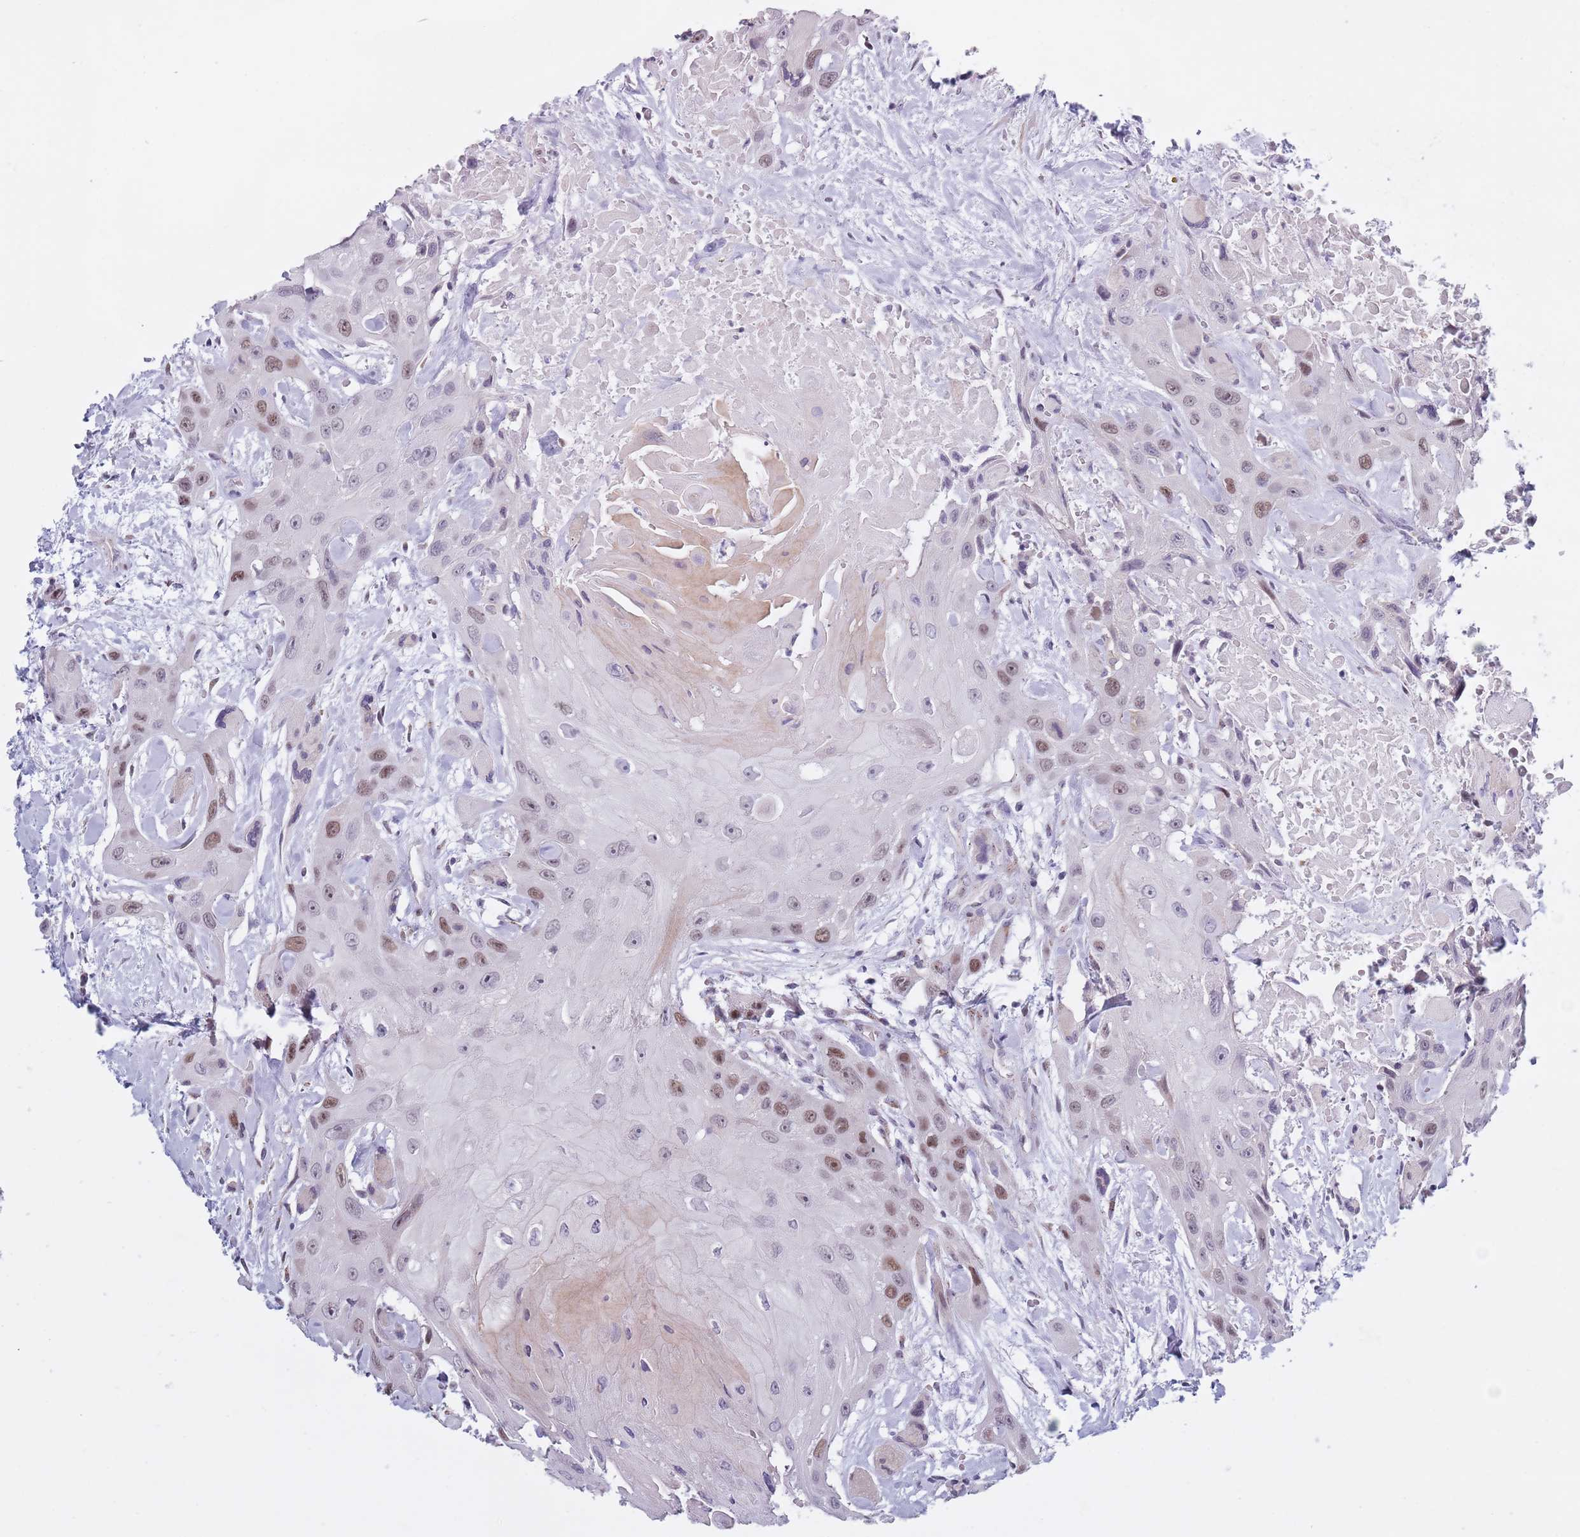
{"staining": {"intensity": "moderate", "quantity": "25%-75%", "location": "nuclear"}, "tissue": "head and neck cancer", "cell_type": "Tumor cells", "image_type": "cancer", "snomed": [{"axis": "morphology", "description": "Squamous cell carcinoma, NOS"}, {"axis": "topography", "description": "Head-Neck"}], "caption": "Protein staining displays moderate nuclear staining in about 25%-75% of tumor cells in head and neck squamous cell carcinoma.", "gene": "ZKSCAN2", "patient": {"sex": "male", "age": 81}}